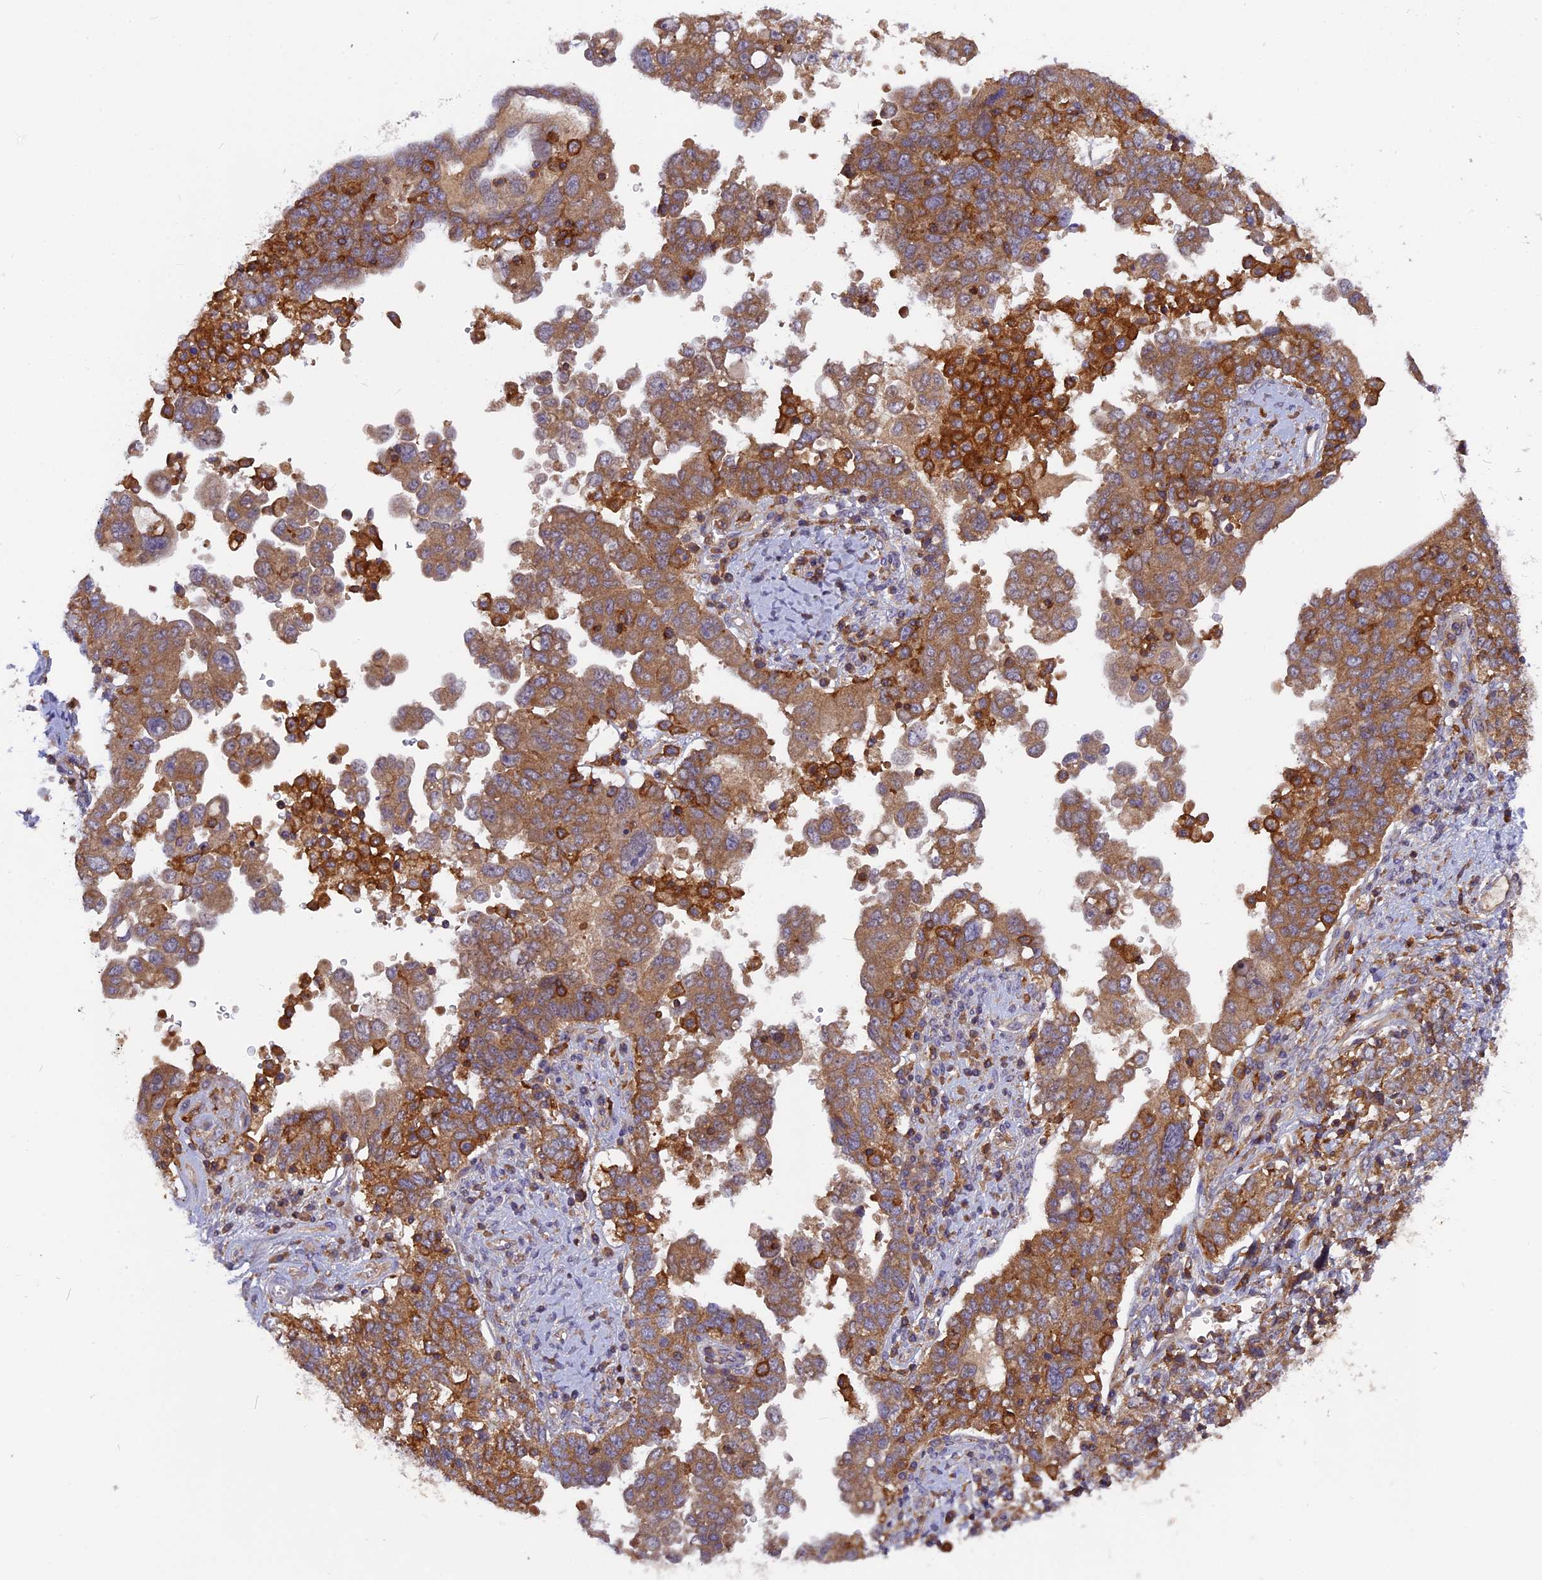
{"staining": {"intensity": "moderate", "quantity": ">75%", "location": "cytoplasmic/membranous"}, "tissue": "ovarian cancer", "cell_type": "Tumor cells", "image_type": "cancer", "snomed": [{"axis": "morphology", "description": "Carcinoma, endometroid"}, {"axis": "topography", "description": "Ovary"}], "caption": "Tumor cells demonstrate medium levels of moderate cytoplasmic/membranous expression in approximately >75% of cells in ovarian cancer.", "gene": "MYO9B", "patient": {"sex": "female", "age": 62}}